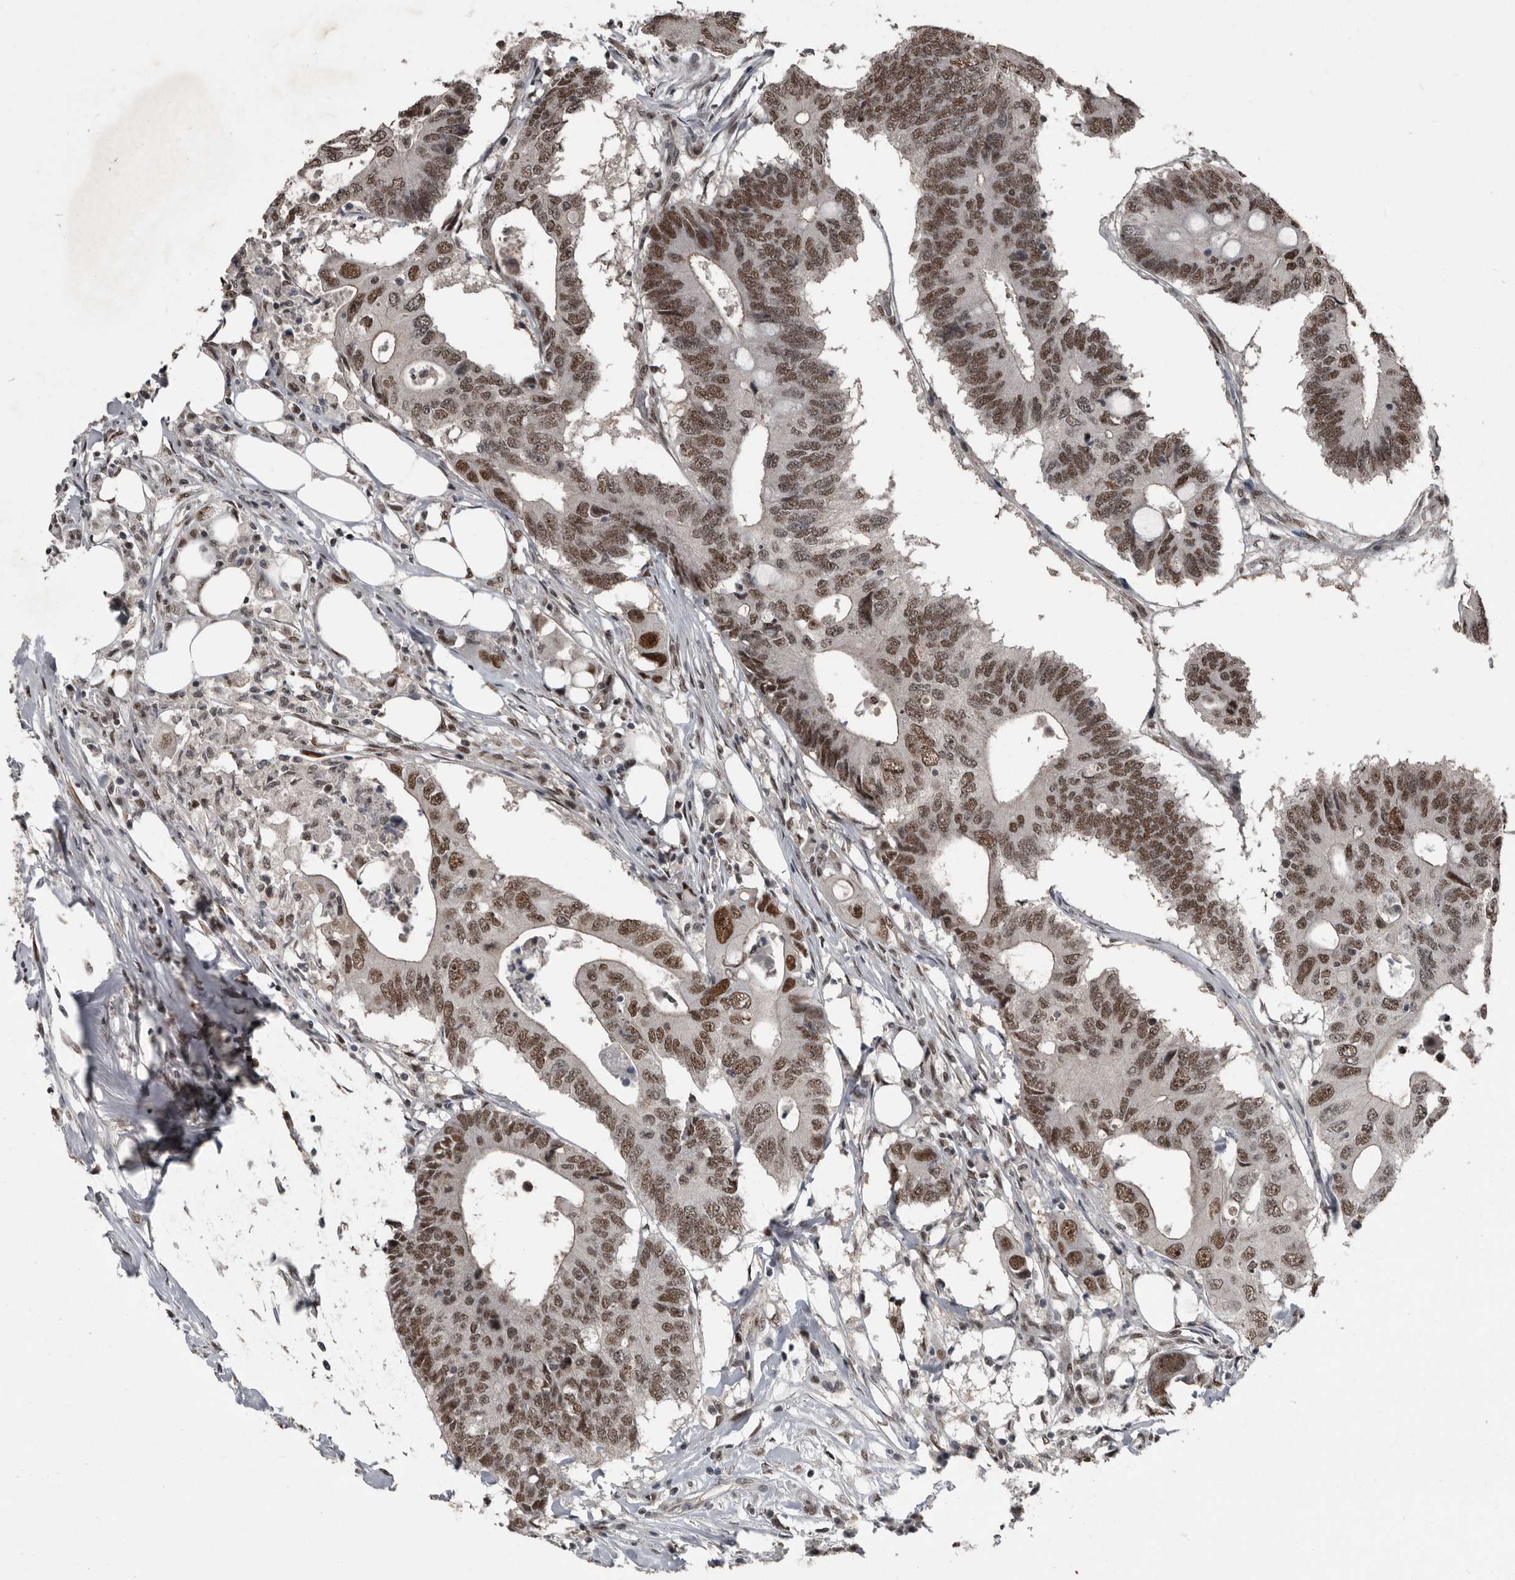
{"staining": {"intensity": "moderate", "quantity": ">75%", "location": "nuclear"}, "tissue": "colorectal cancer", "cell_type": "Tumor cells", "image_type": "cancer", "snomed": [{"axis": "morphology", "description": "Adenocarcinoma, NOS"}, {"axis": "topography", "description": "Colon"}], "caption": "Immunohistochemical staining of human adenocarcinoma (colorectal) reveals medium levels of moderate nuclear protein expression in about >75% of tumor cells. (DAB IHC, brown staining for protein, blue staining for nuclei).", "gene": "CHD1L", "patient": {"sex": "male", "age": 71}}